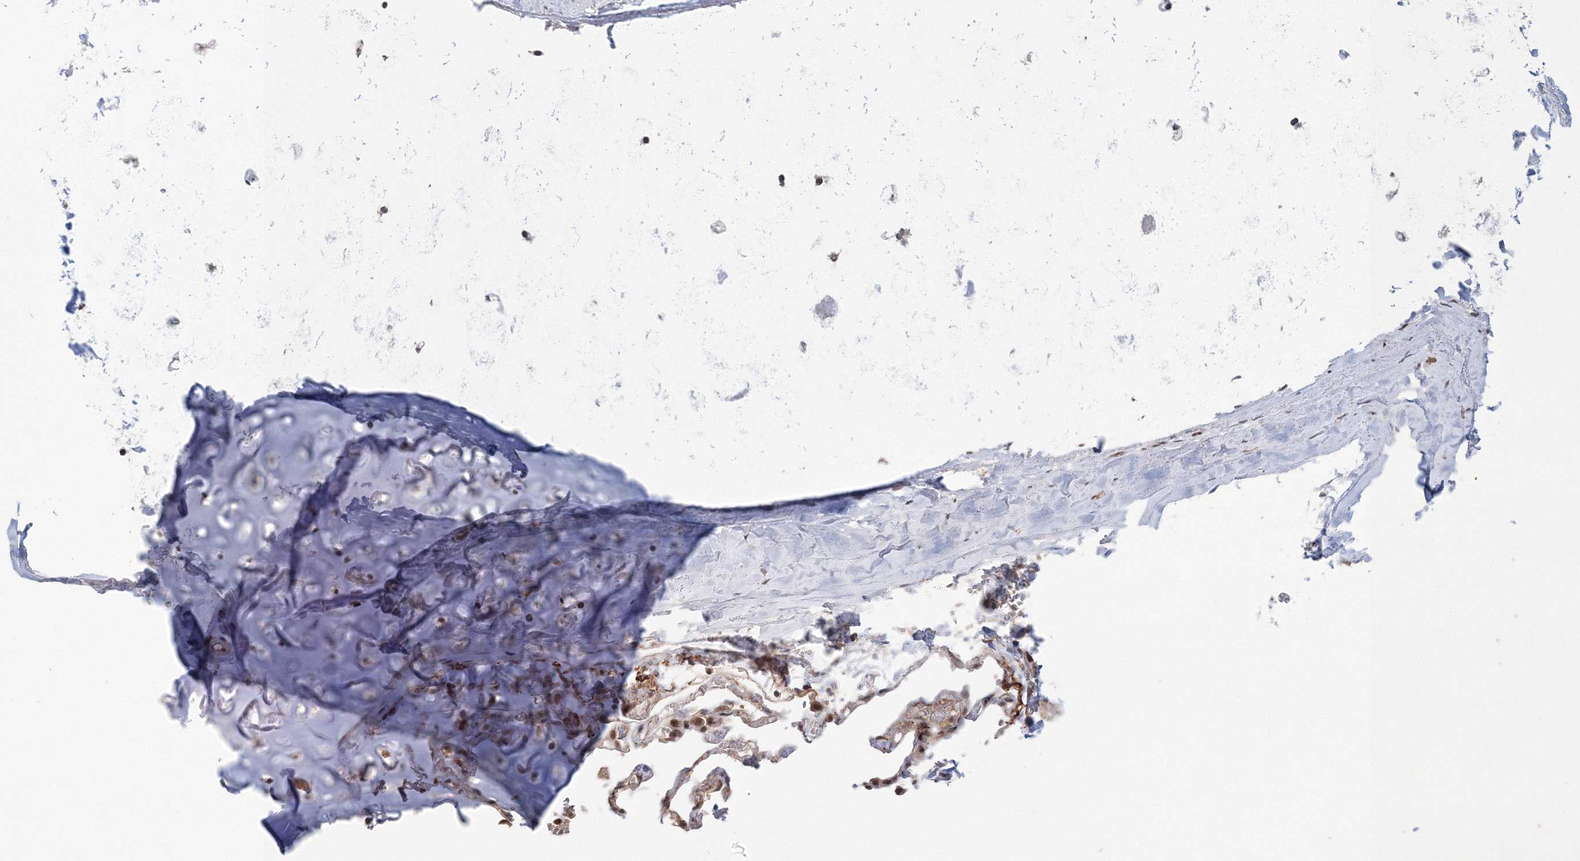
{"staining": {"intensity": "weak", "quantity": ">75%", "location": "cytoplasmic/membranous,nuclear"}, "tissue": "adipose tissue", "cell_type": "Adipocytes", "image_type": "normal", "snomed": [{"axis": "morphology", "description": "Normal tissue, NOS"}, {"axis": "topography", "description": "Lymph node"}, {"axis": "topography", "description": "Bronchus"}], "caption": "Adipose tissue stained with a protein marker displays weak staining in adipocytes.", "gene": "NOA1", "patient": {"sex": "male", "age": 63}}